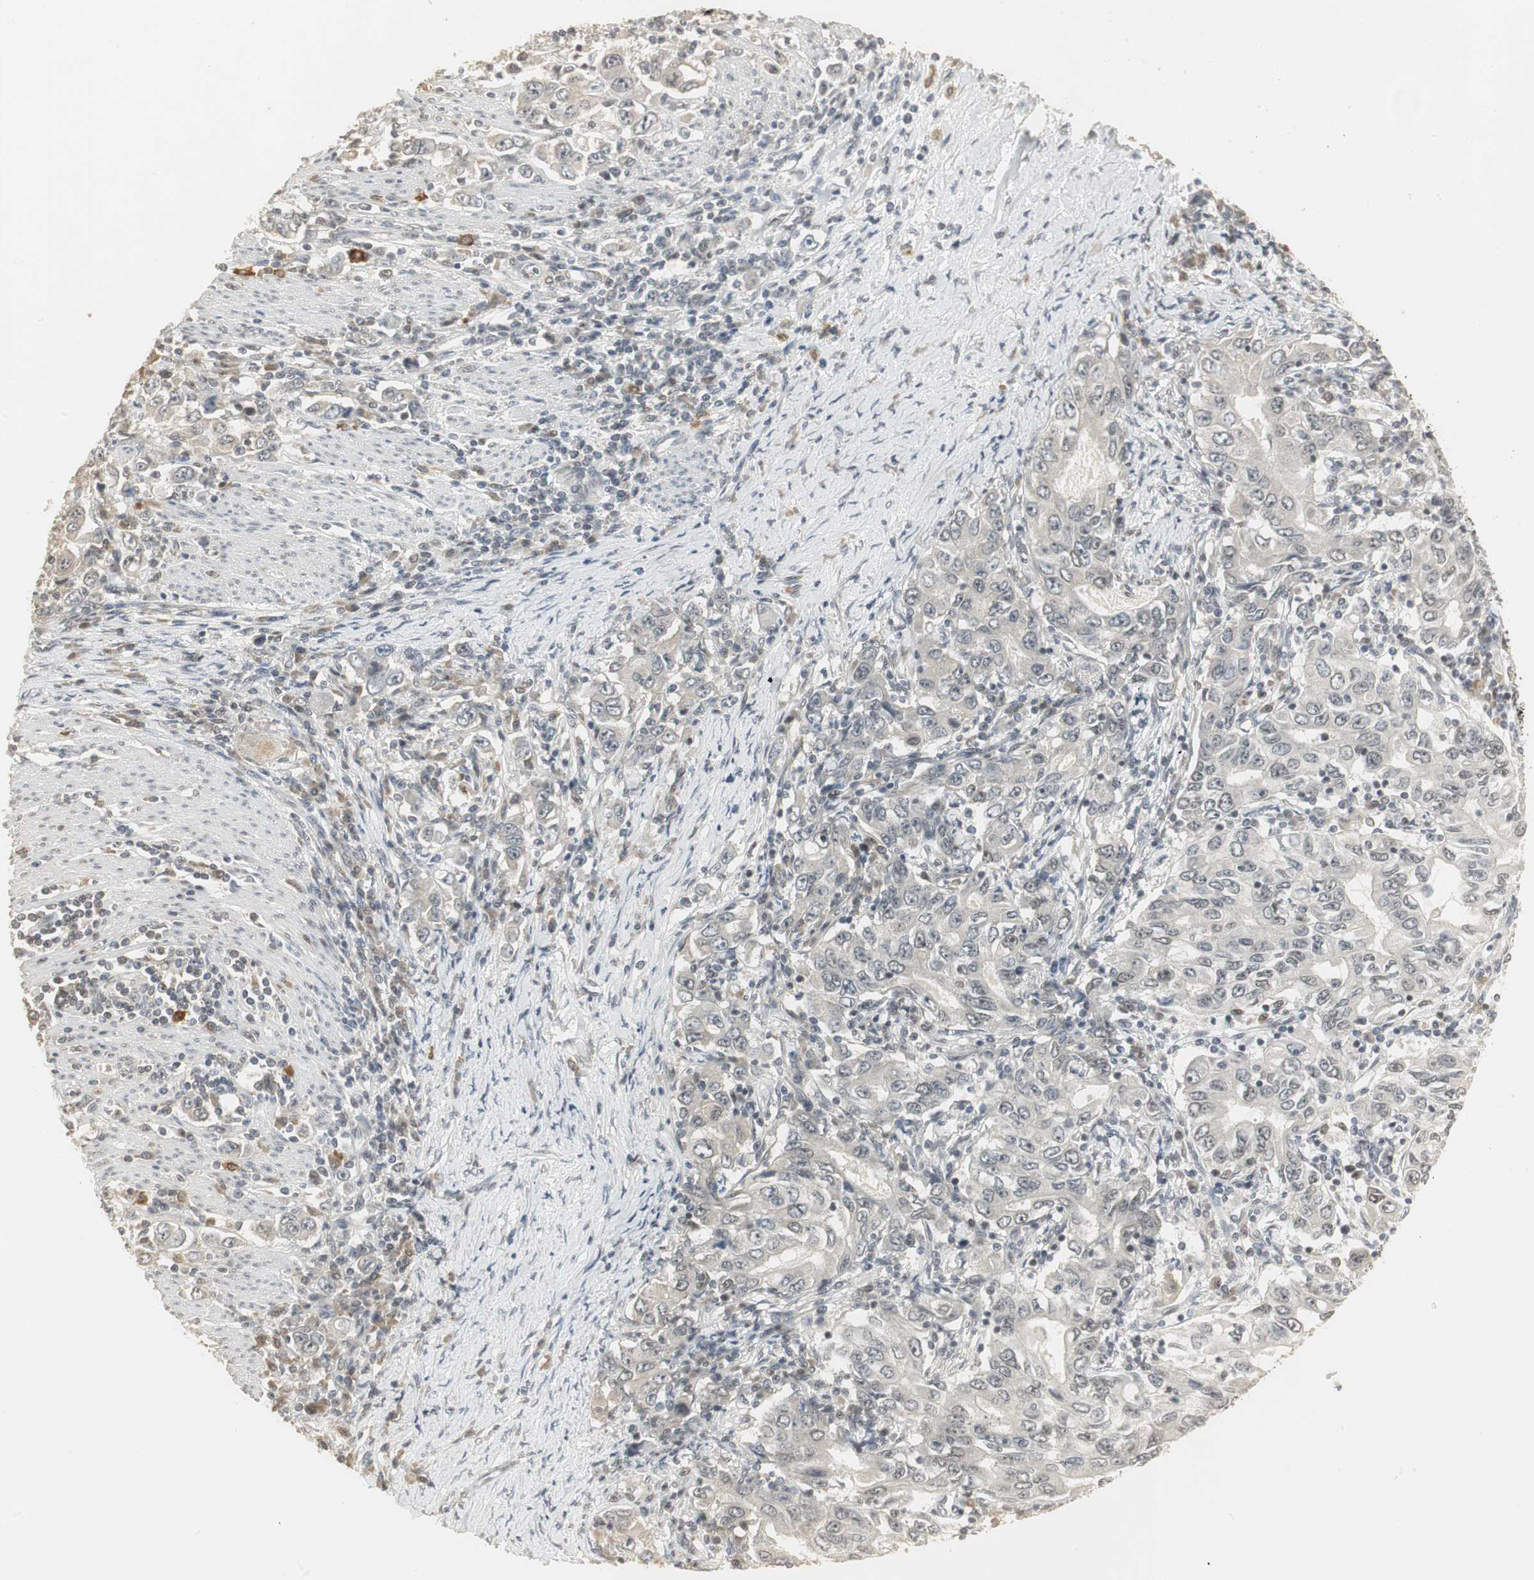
{"staining": {"intensity": "weak", "quantity": "25%-75%", "location": "cytoplasmic/membranous"}, "tissue": "stomach cancer", "cell_type": "Tumor cells", "image_type": "cancer", "snomed": [{"axis": "morphology", "description": "Adenocarcinoma, NOS"}, {"axis": "topography", "description": "Stomach, lower"}], "caption": "A brown stain shows weak cytoplasmic/membranous positivity of a protein in human adenocarcinoma (stomach) tumor cells.", "gene": "ELOA", "patient": {"sex": "female", "age": 72}}